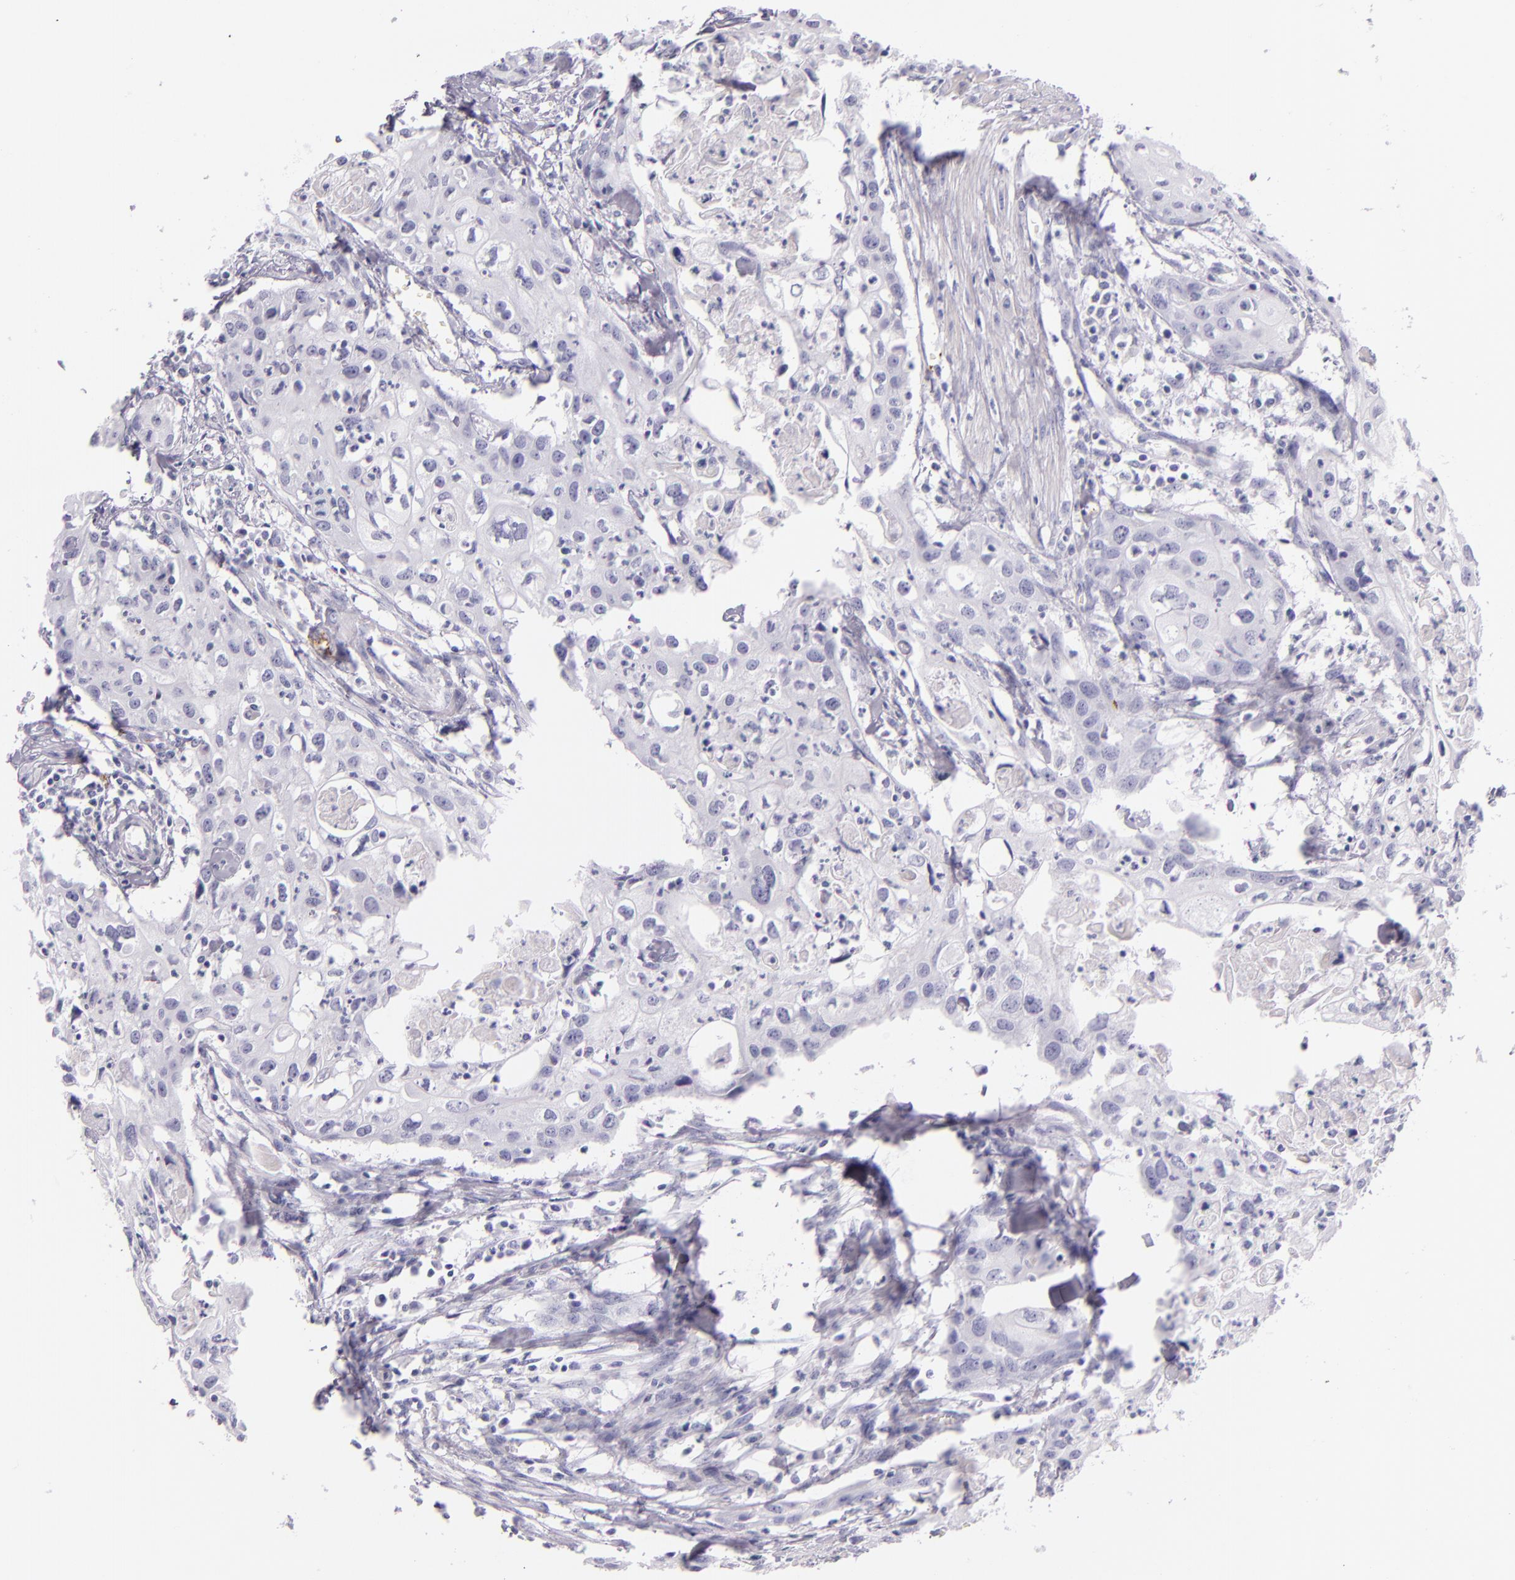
{"staining": {"intensity": "negative", "quantity": "none", "location": "none"}, "tissue": "urothelial cancer", "cell_type": "Tumor cells", "image_type": "cancer", "snomed": [{"axis": "morphology", "description": "Urothelial carcinoma, High grade"}, {"axis": "topography", "description": "Urinary bladder"}], "caption": "DAB immunohistochemical staining of human urothelial cancer exhibits no significant staining in tumor cells. (Brightfield microscopy of DAB immunohistochemistry at high magnification).", "gene": "SELP", "patient": {"sex": "male", "age": 54}}